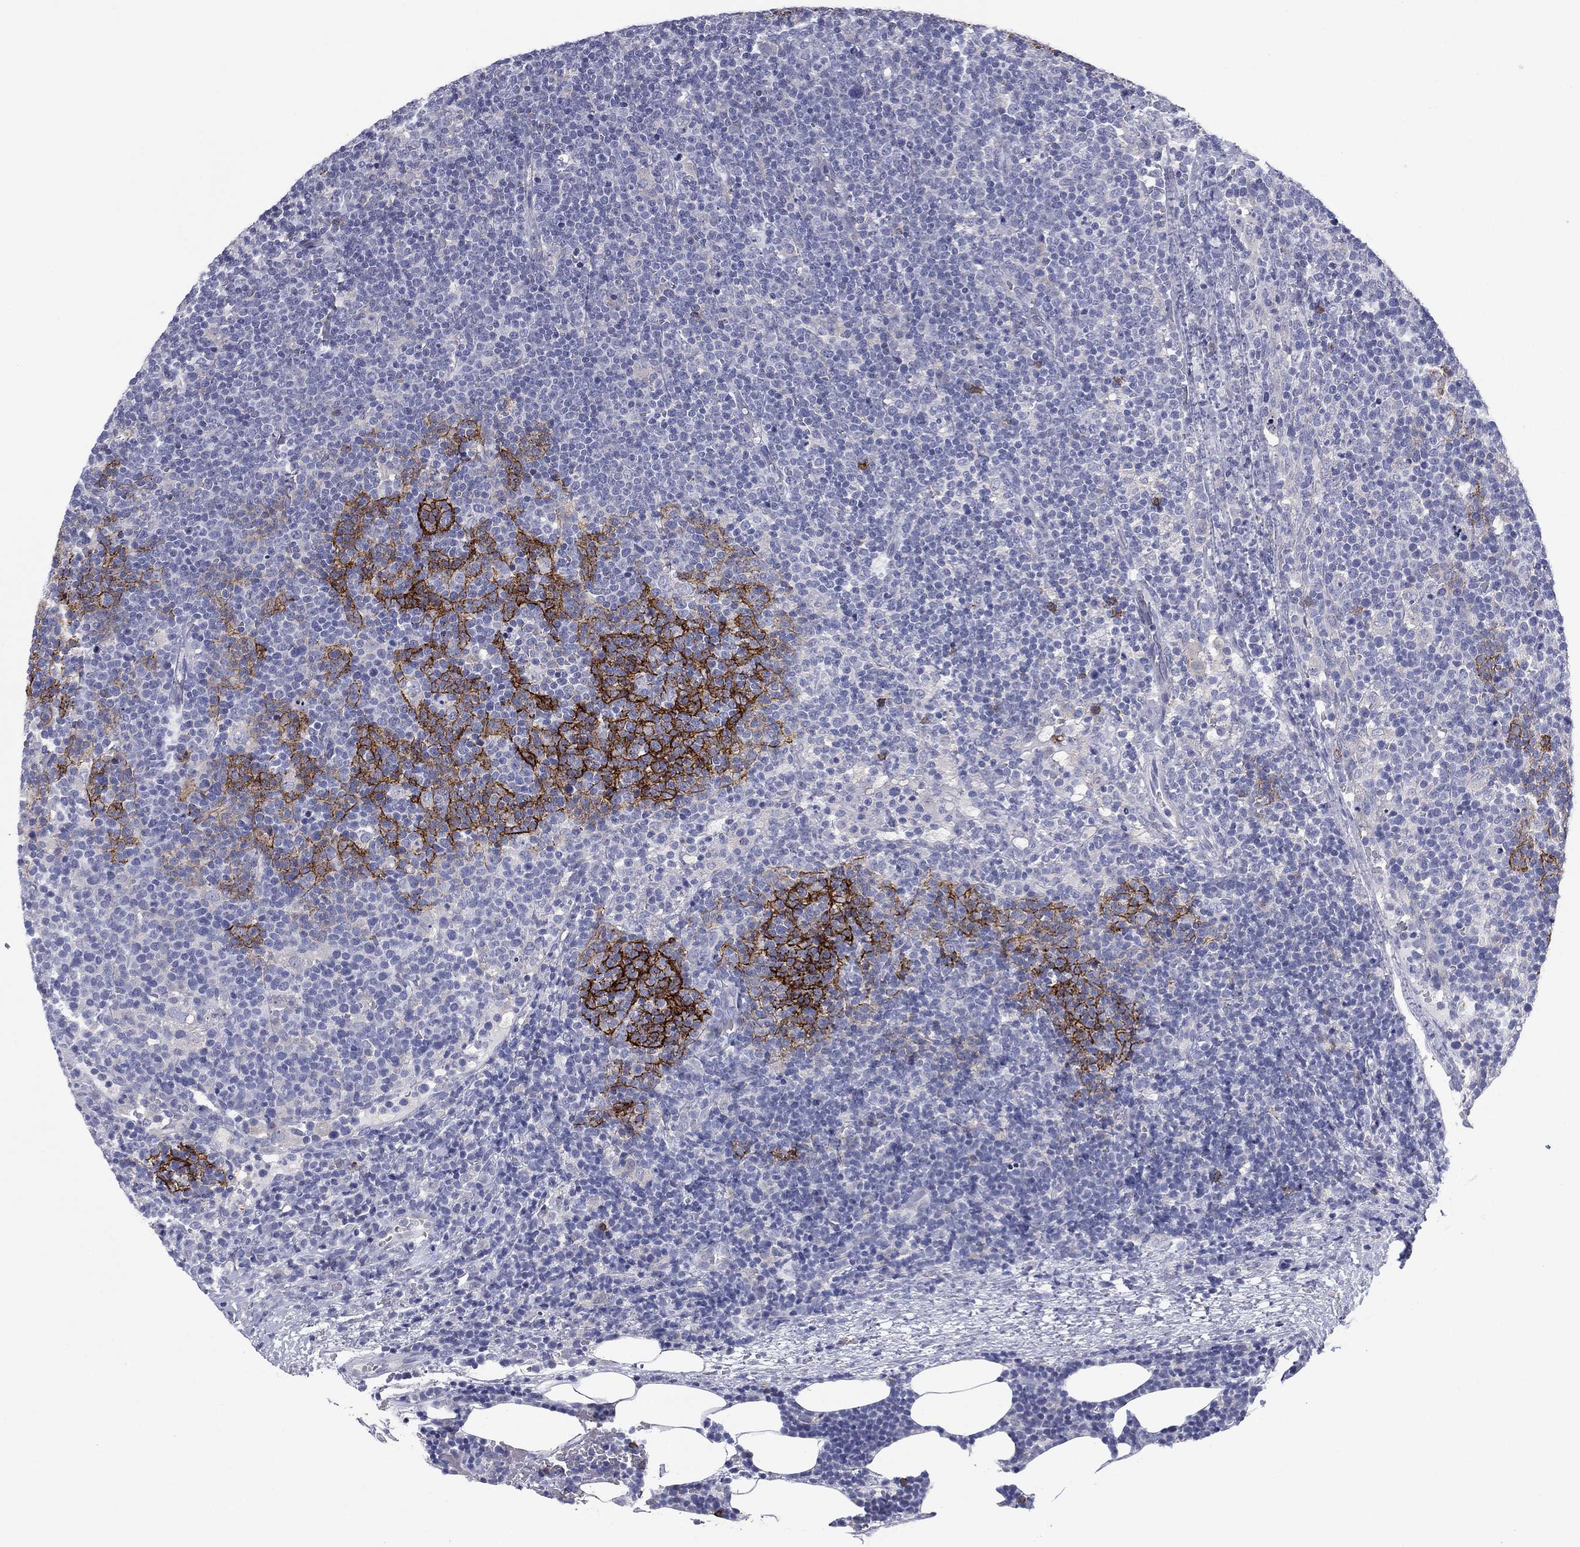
{"staining": {"intensity": "negative", "quantity": "none", "location": "none"}, "tissue": "lymphoma", "cell_type": "Tumor cells", "image_type": "cancer", "snomed": [{"axis": "morphology", "description": "Malignant lymphoma, non-Hodgkin's type, High grade"}, {"axis": "topography", "description": "Lymph node"}], "caption": "Tumor cells are negative for brown protein staining in high-grade malignant lymphoma, non-Hodgkin's type. (DAB (3,3'-diaminobenzidine) immunohistochemistry (IHC), high magnification).", "gene": "FCER2", "patient": {"sex": "male", "age": 61}}